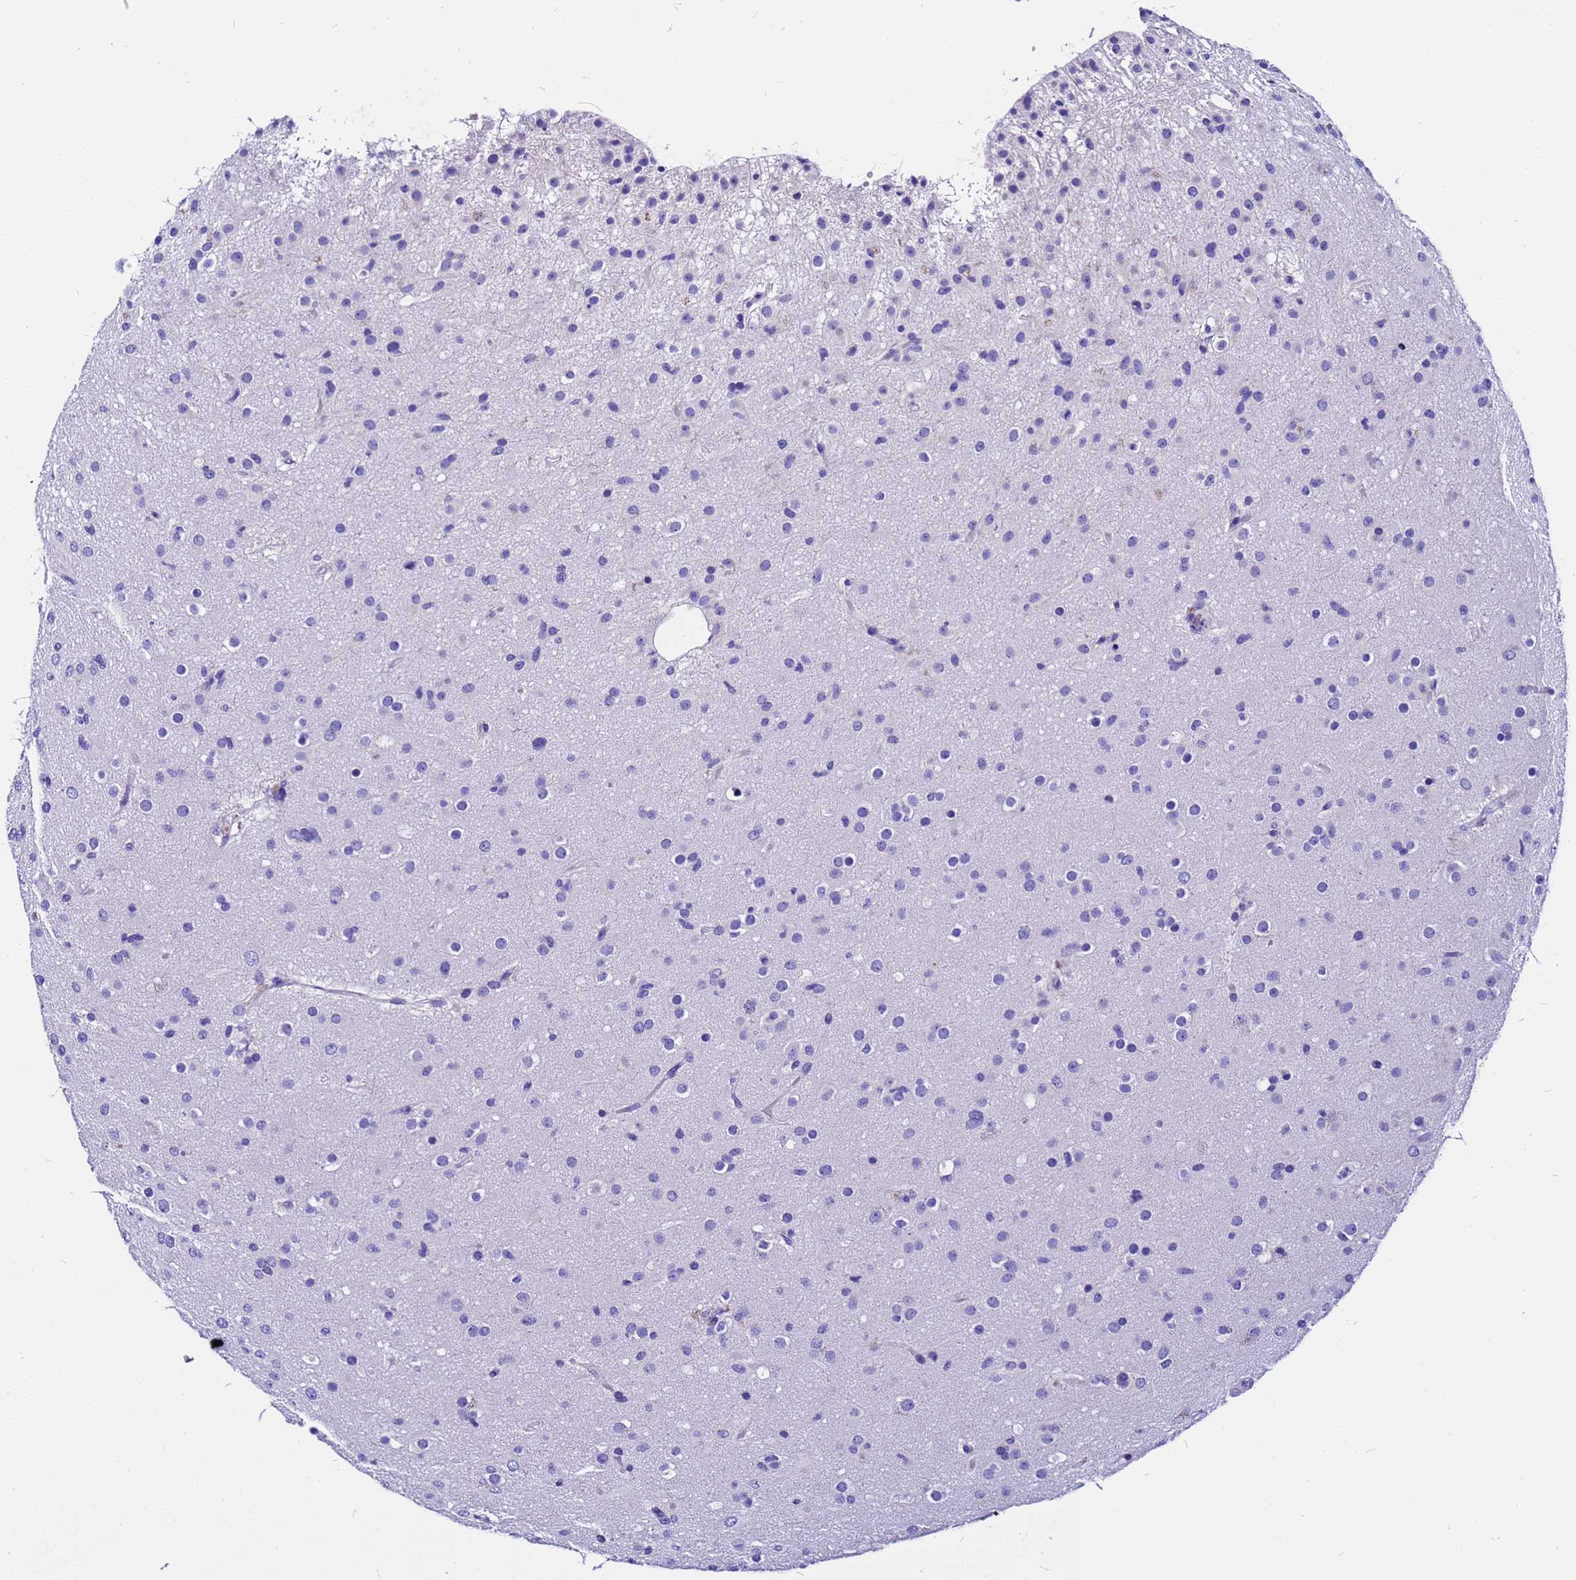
{"staining": {"intensity": "negative", "quantity": "none", "location": "none"}, "tissue": "glioma", "cell_type": "Tumor cells", "image_type": "cancer", "snomed": [{"axis": "morphology", "description": "Glioma, malignant, Low grade"}, {"axis": "topography", "description": "Brain"}], "caption": "Immunohistochemistry (IHC) histopathology image of neoplastic tissue: human glioma stained with DAB displays no significant protein expression in tumor cells.", "gene": "HERC4", "patient": {"sex": "male", "age": 65}}